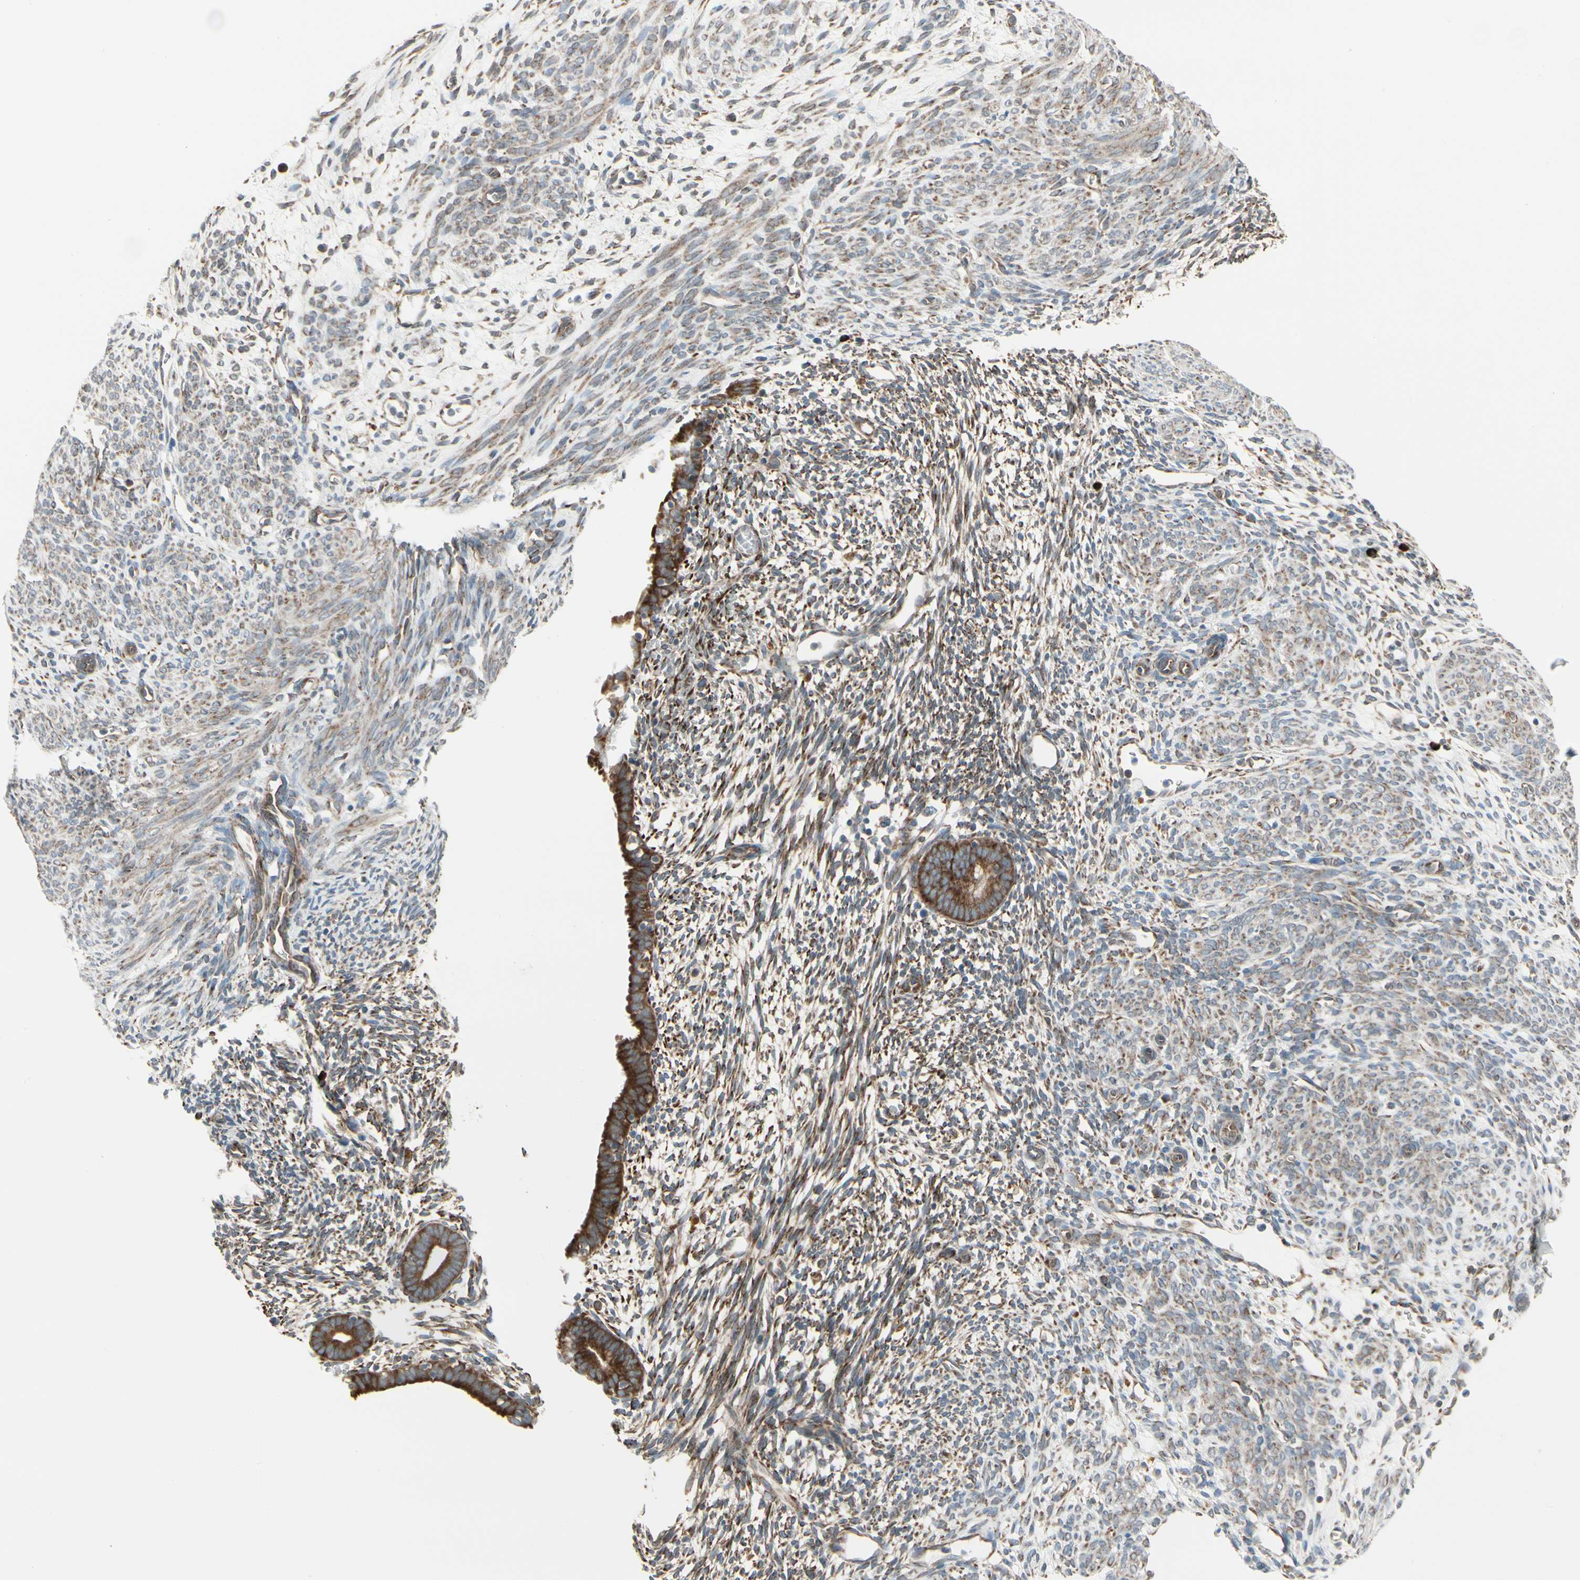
{"staining": {"intensity": "weak", "quantity": ">75%", "location": "cytoplasmic/membranous"}, "tissue": "endometrium", "cell_type": "Cells in endometrial stroma", "image_type": "normal", "snomed": [{"axis": "morphology", "description": "Normal tissue, NOS"}, {"axis": "morphology", "description": "Atrophy, NOS"}, {"axis": "topography", "description": "Uterus"}, {"axis": "topography", "description": "Endometrium"}], "caption": "Weak cytoplasmic/membranous staining for a protein is present in about >75% of cells in endometrial stroma of unremarkable endometrium using immunohistochemistry.", "gene": "FNDC3A", "patient": {"sex": "female", "age": 68}}